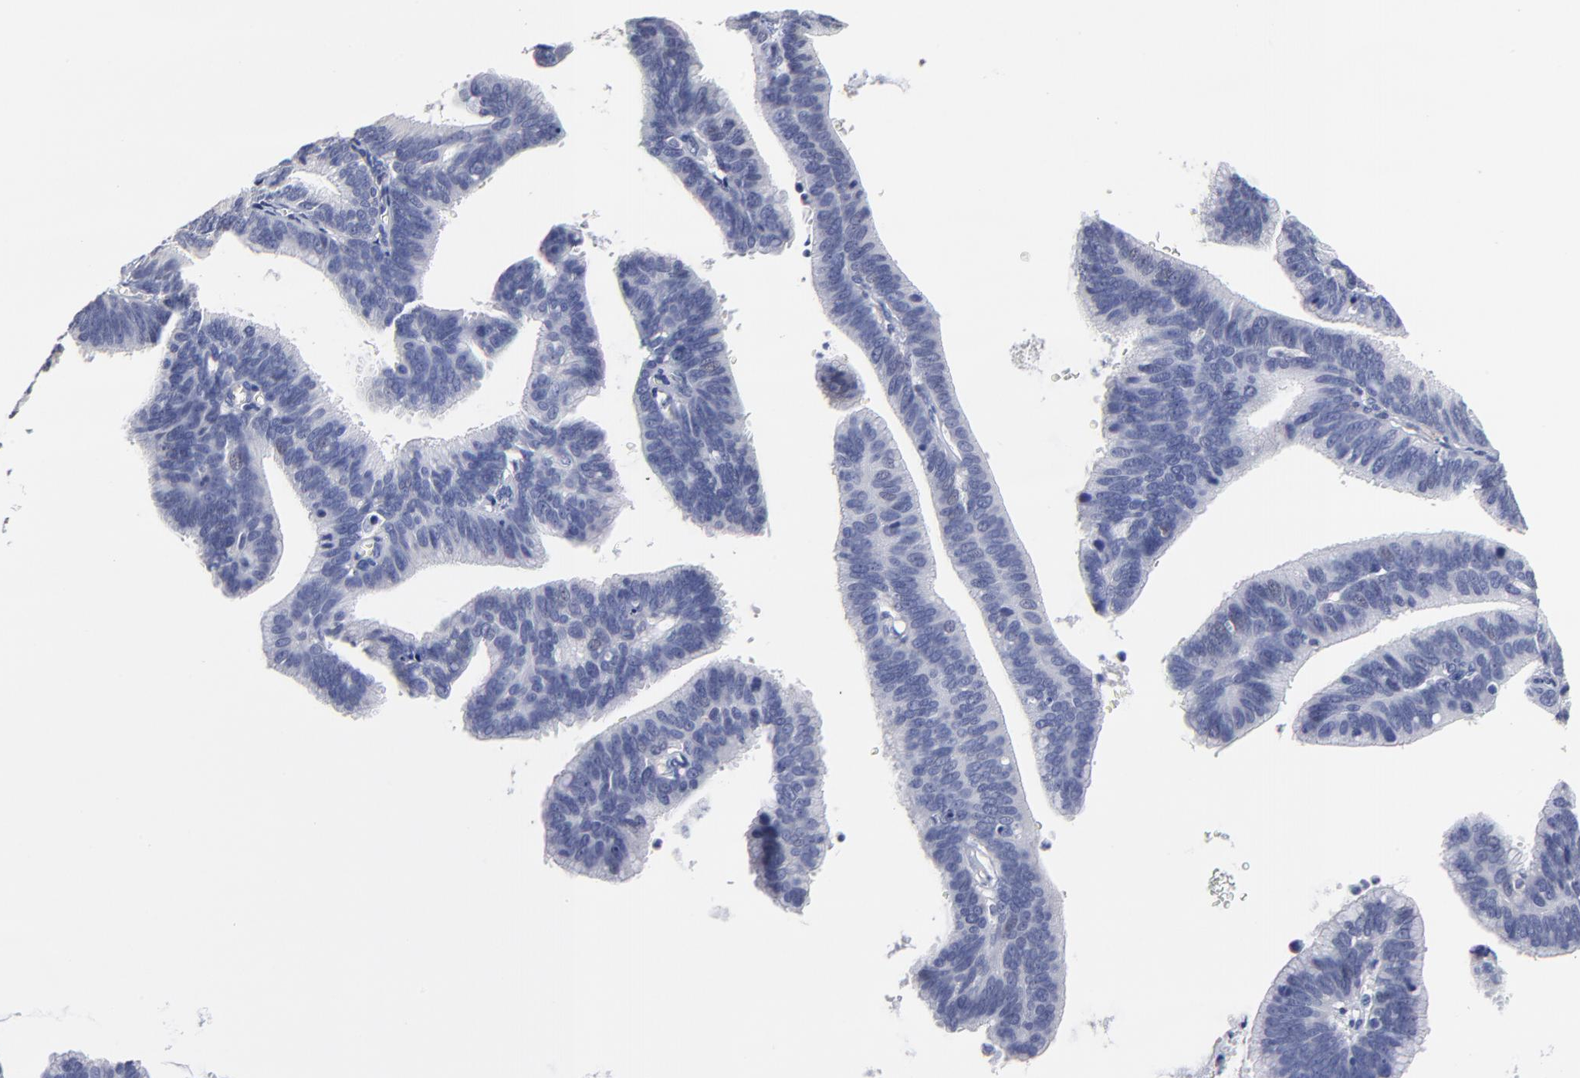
{"staining": {"intensity": "negative", "quantity": "none", "location": "none"}, "tissue": "cervical cancer", "cell_type": "Tumor cells", "image_type": "cancer", "snomed": [{"axis": "morphology", "description": "Adenocarcinoma, NOS"}, {"axis": "topography", "description": "Cervix"}], "caption": "Immunohistochemistry (IHC) micrograph of neoplastic tissue: human cervical adenocarcinoma stained with DAB (3,3'-diaminobenzidine) reveals no significant protein staining in tumor cells. The staining is performed using DAB brown chromogen with nuclei counter-stained in using hematoxylin.", "gene": "TRAT1", "patient": {"sex": "female", "age": 47}}